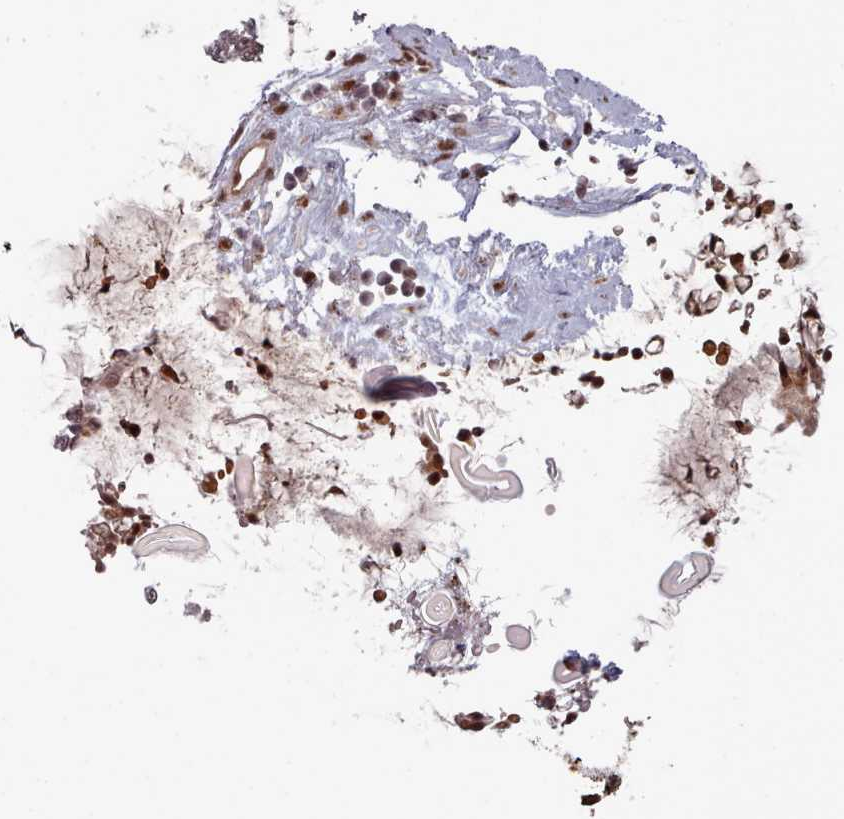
{"staining": {"intensity": "moderate", "quantity": ">75%", "location": "cytoplasmic/membranous,nuclear"}, "tissue": "nasopharynx", "cell_type": "Respiratory epithelial cells", "image_type": "normal", "snomed": [{"axis": "morphology", "description": "Normal tissue, NOS"}, {"axis": "topography", "description": "Nasopharynx"}], "caption": "Immunohistochemistry micrograph of unremarkable nasopharynx stained for a protein (brown), which shows medium levels of moderate cytoplasmic/membranous,nuclear staining in about >75% of respiratory epithelial cells.", "gene": "DHX8", "patient": {"sex": "male", "age": 64}}